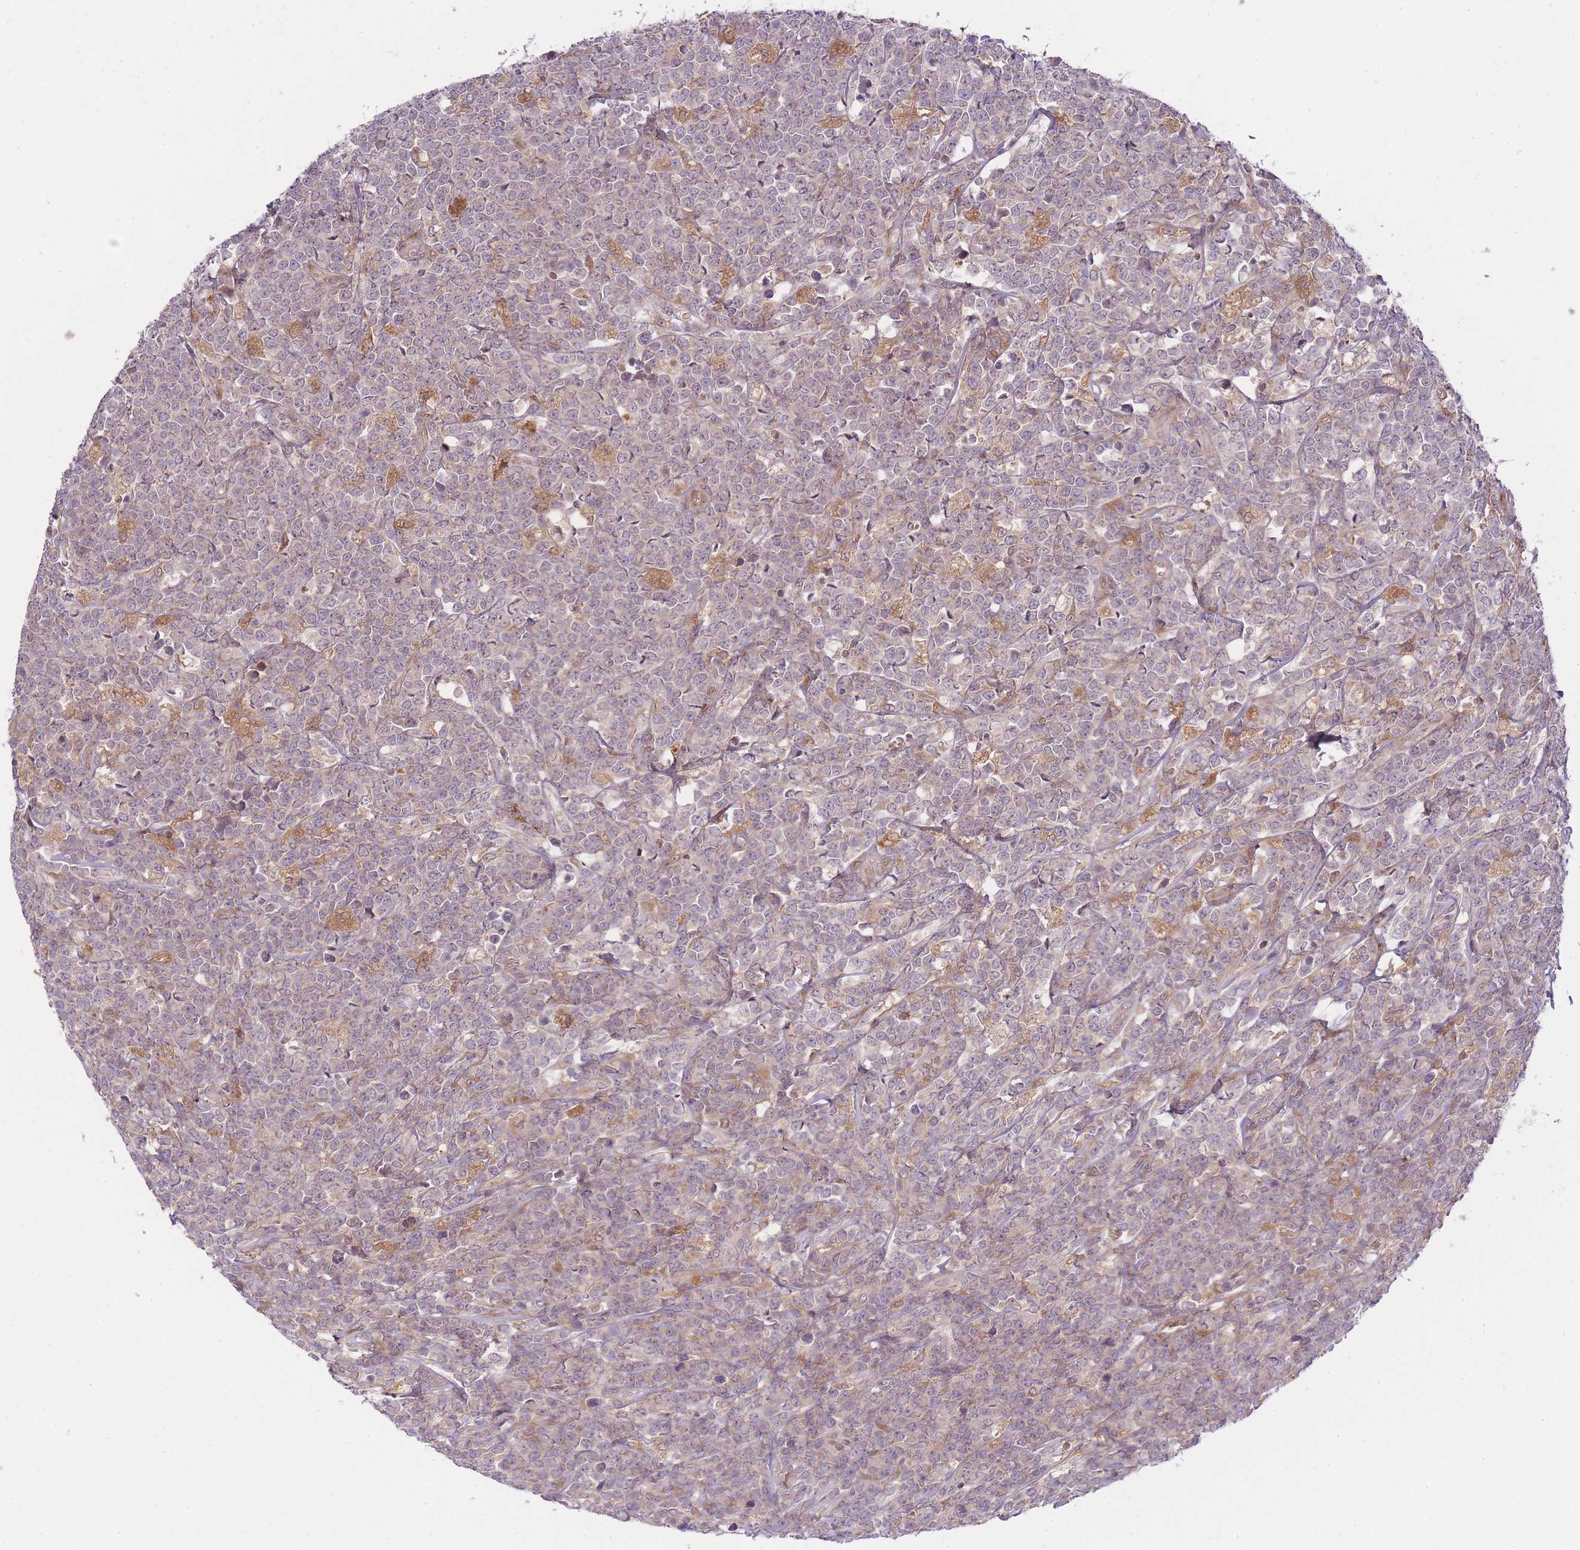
{"staining": {"intensity": "negative", "quantity": "none", "location": "none"}, "tissue": "lymphoma", "cell_type": "Tumor cells", "image_type": "cancer", "snomed": [{"axis": "morphology", "description": "Malignant lymphoma, non-Hodgkin's type, High grade"}, {"axis": "topography", "description": "Small intestine"}], "caption": "An immunohistochemistry histopathology image of malignant lymphoma, non-Hodgkin's type (high-grade) is shown. There is no staining in tumor cells of malignant lymphoma, non-Hodgkin's type (high-grade). Nuclei are stained in blue.", "gene": "ZNF391", "patient": {"sex": "male", "age": 8}}